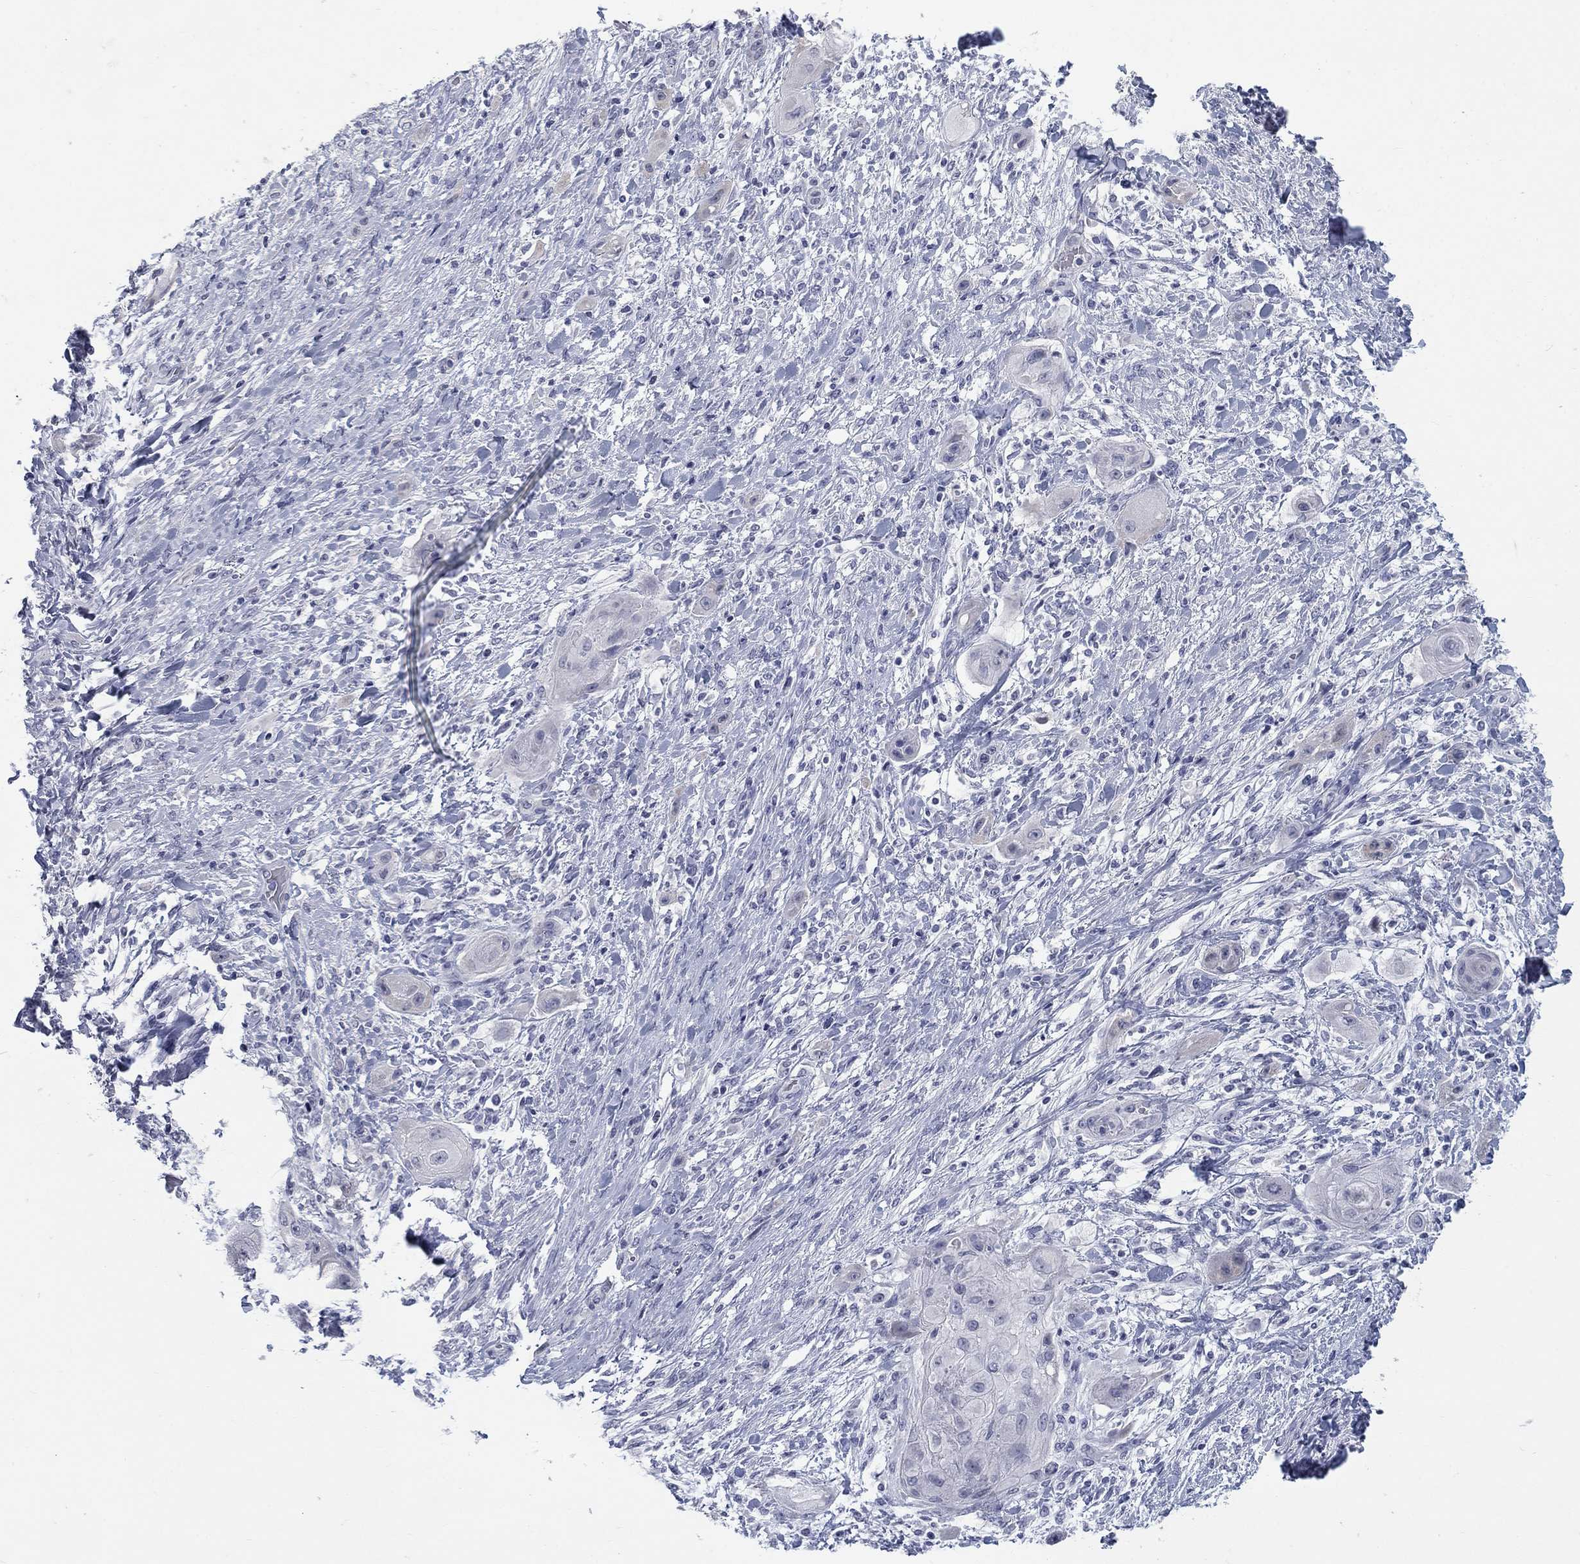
{"staining": {"intensity": "negative", "quantity": "none", "location": "none"}, "tissue": "skin cancer", "cell_type": "Tumor cells", "image_type": "cancer", "snomed": [{"axis": "morphology", "description": "Squamous cell carcinoma, NOS"}, {"axis": "topography", "description": "Skin"}], "caption": "High power microscopy histopathology image of an IHC image of squamous cell carcinoma (skin), revealing no significant expression in tumor cells.", "gene": "ELAVL4", "patient": {"sex": "male", "age": 62}}